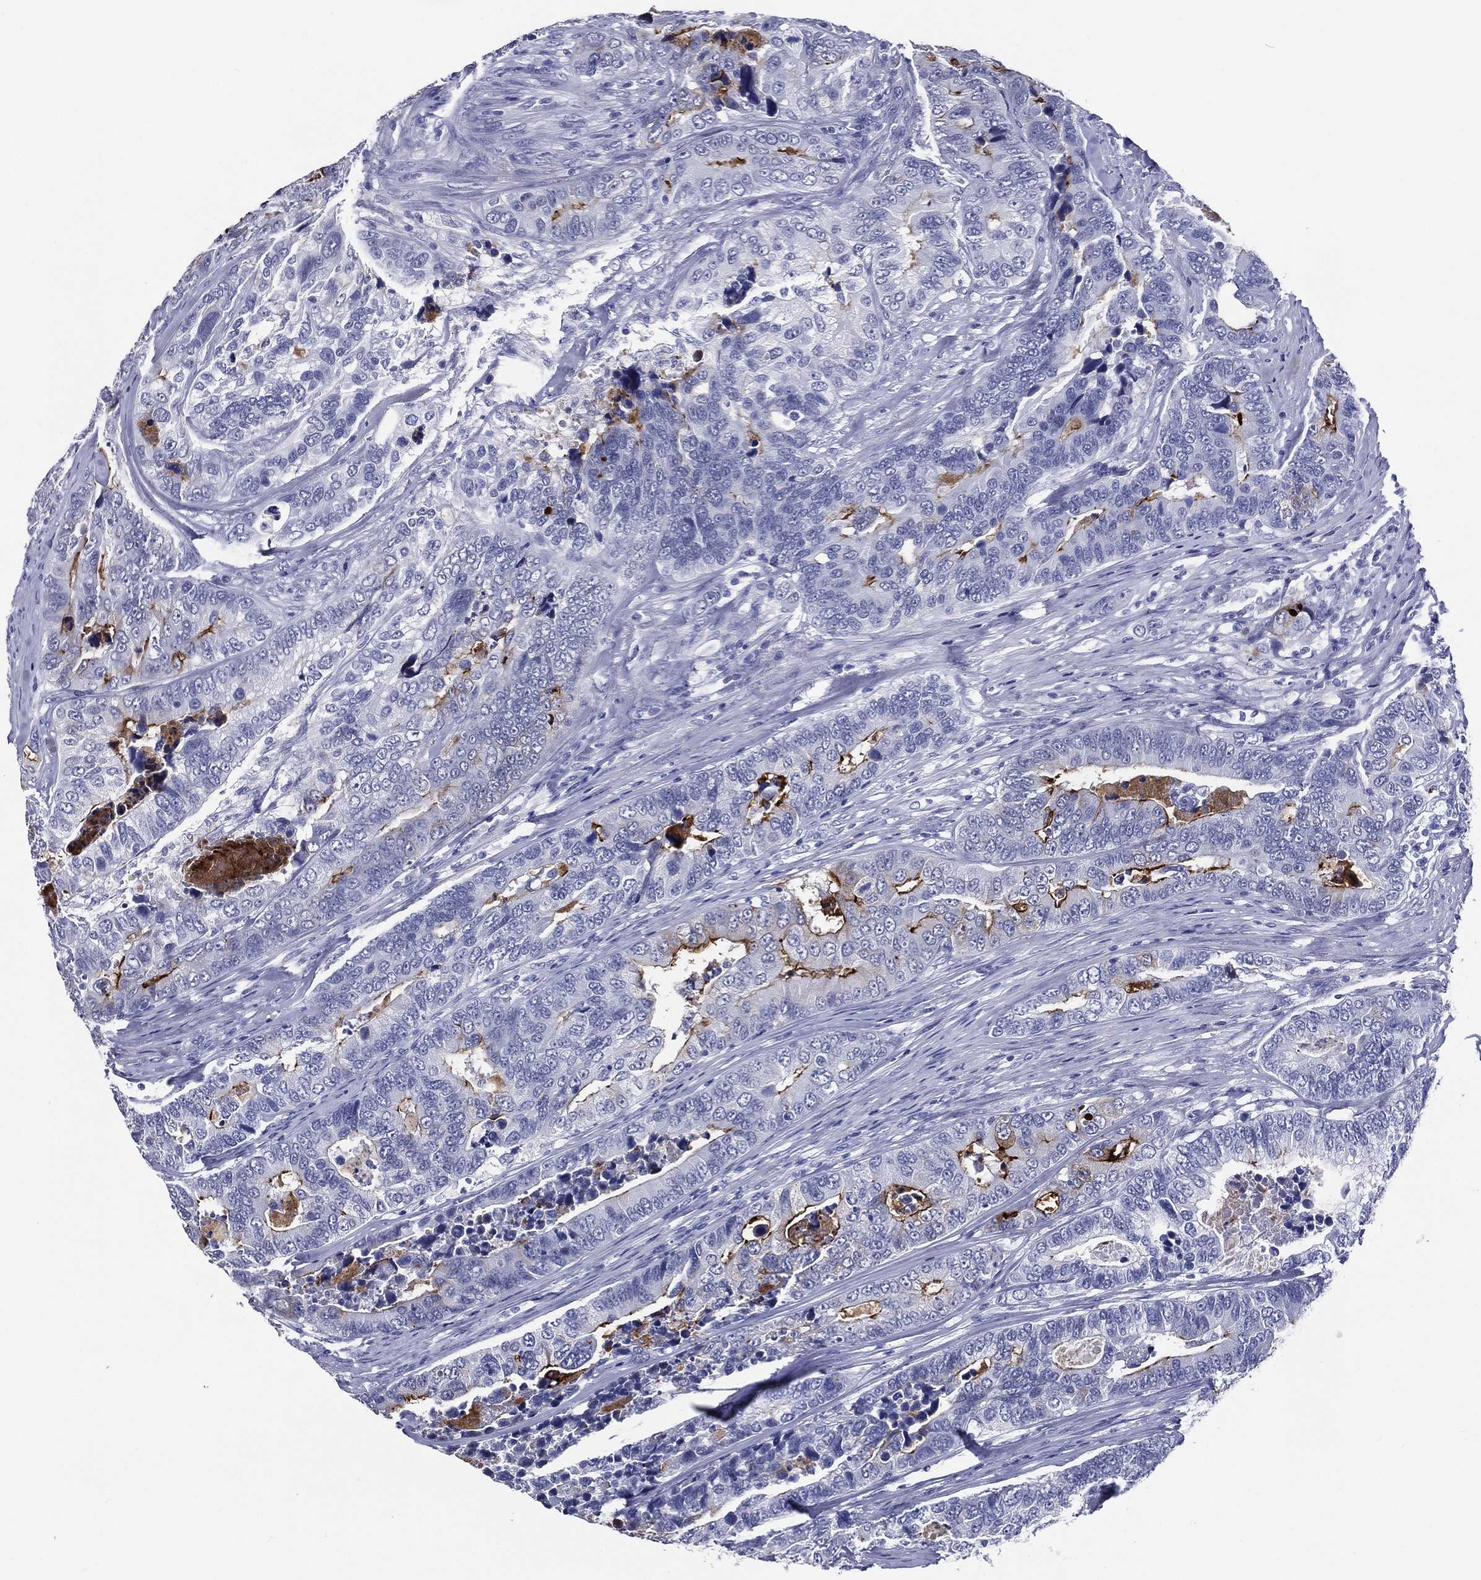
{"staining": {"intensity": "strong", "quantity": "<25%", "location": "cytoplasmic/membranous"}, "tissue": "colorectal cancer", "cell_type": "Tumor cells", "image_type": "cancer", "snomed": [{"axis": "morphology", "description": "Adenocarcinoma, NOS"}, {"axis": "topography", "description": "Colon"}], "caption": "Human colorectal cancer stained for a protein (brown) displays strong cytoplasmic/membranous positive staining in about <25% of tumor cells.", "gene": "ACE2", "patient": {"sex": "female", "age": 72}}